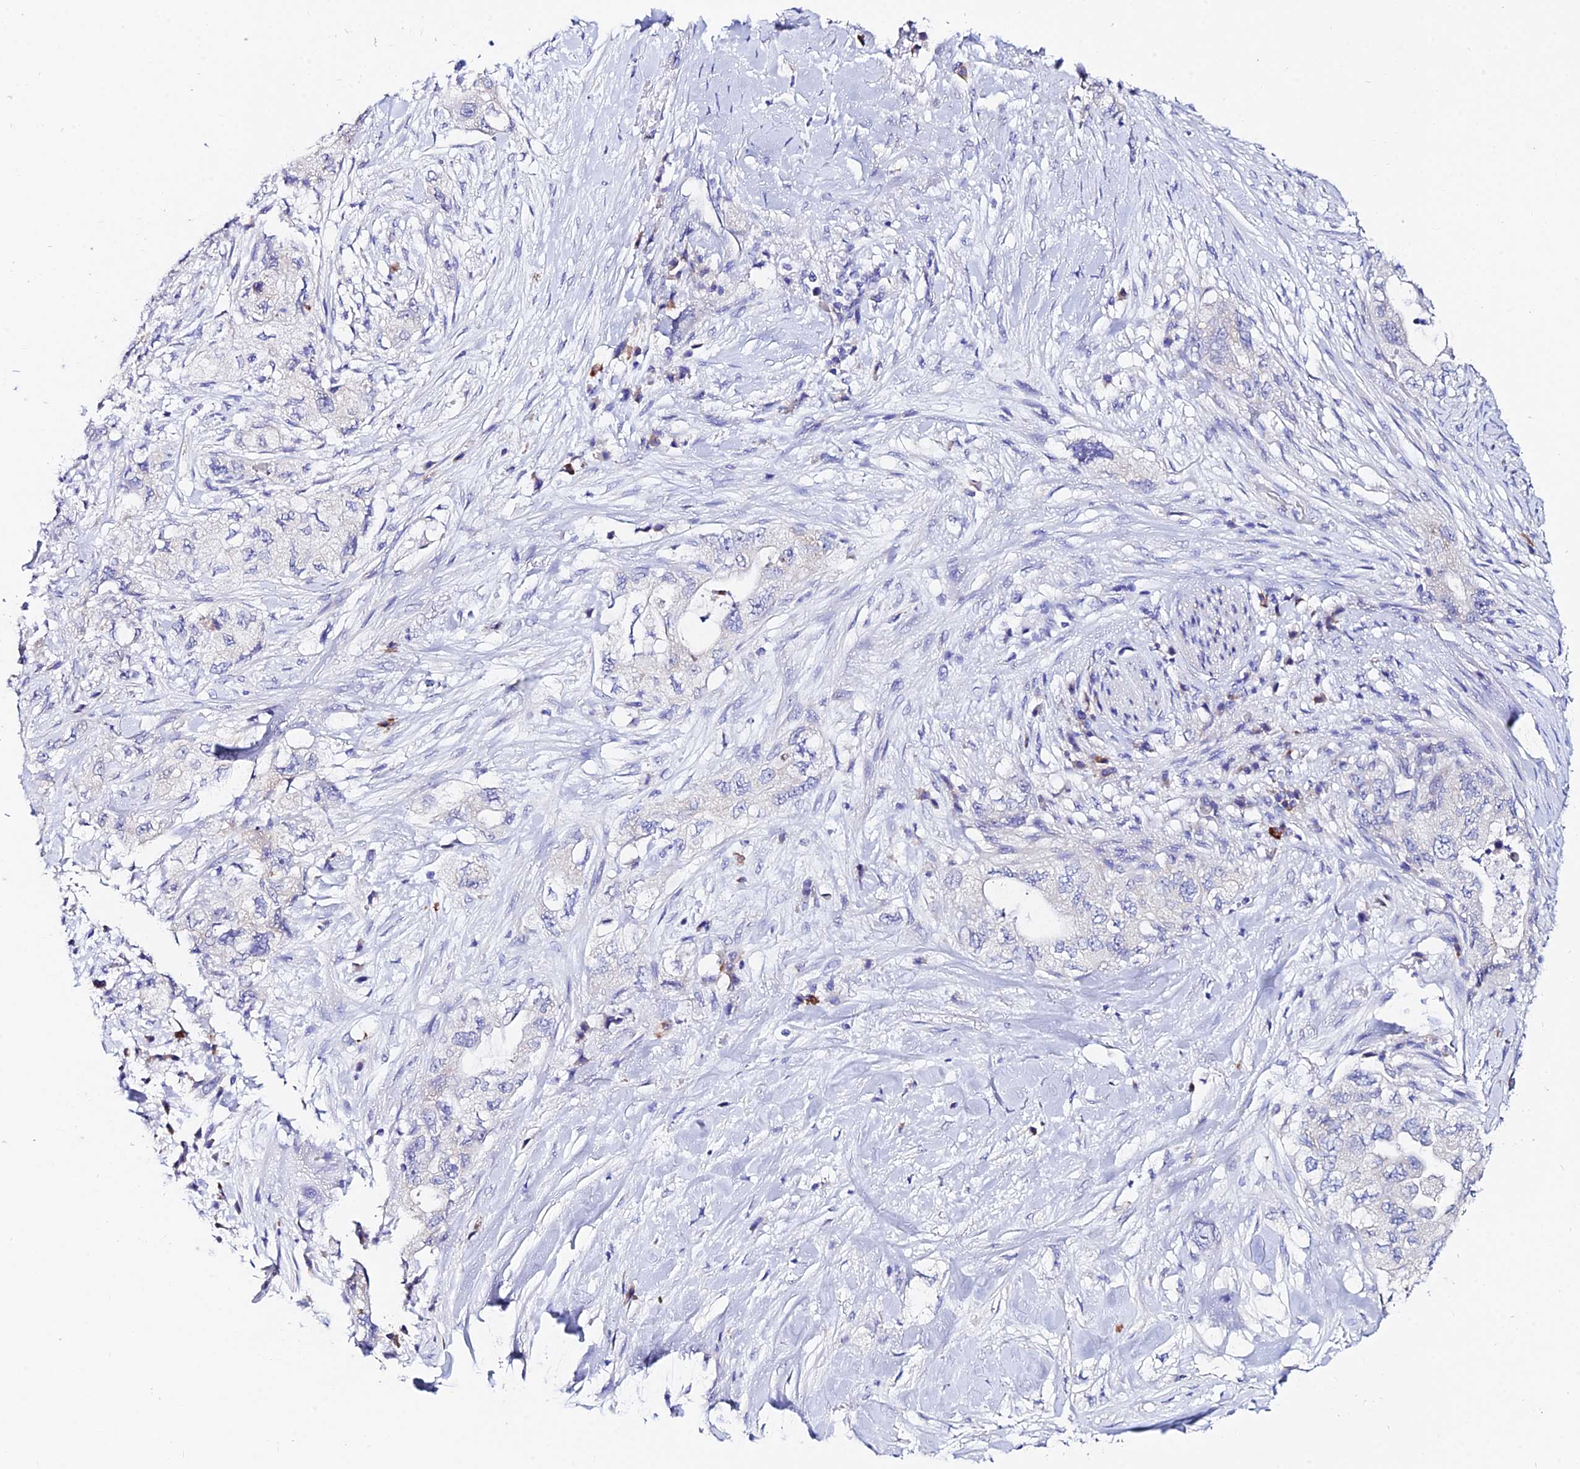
{"staining": {"intensity": "negative", "quantity": "none", "location": "none"}, "tissue": "pancreatic cancer", "cell_type": "Tumor cells", "image_type": "cancer", "snomed": [{"axis": "morphology", "description": "Adenocarcinoma, NOS"}, {"axis": "topography", "description": "Pancreas"}], "caption": "Histopathology image shows no protein staining in tumor cells of pancreatic adenocarcinoma tissue.", "gene": "CEP41", "patient": {"sex": "female", "age": 73}}